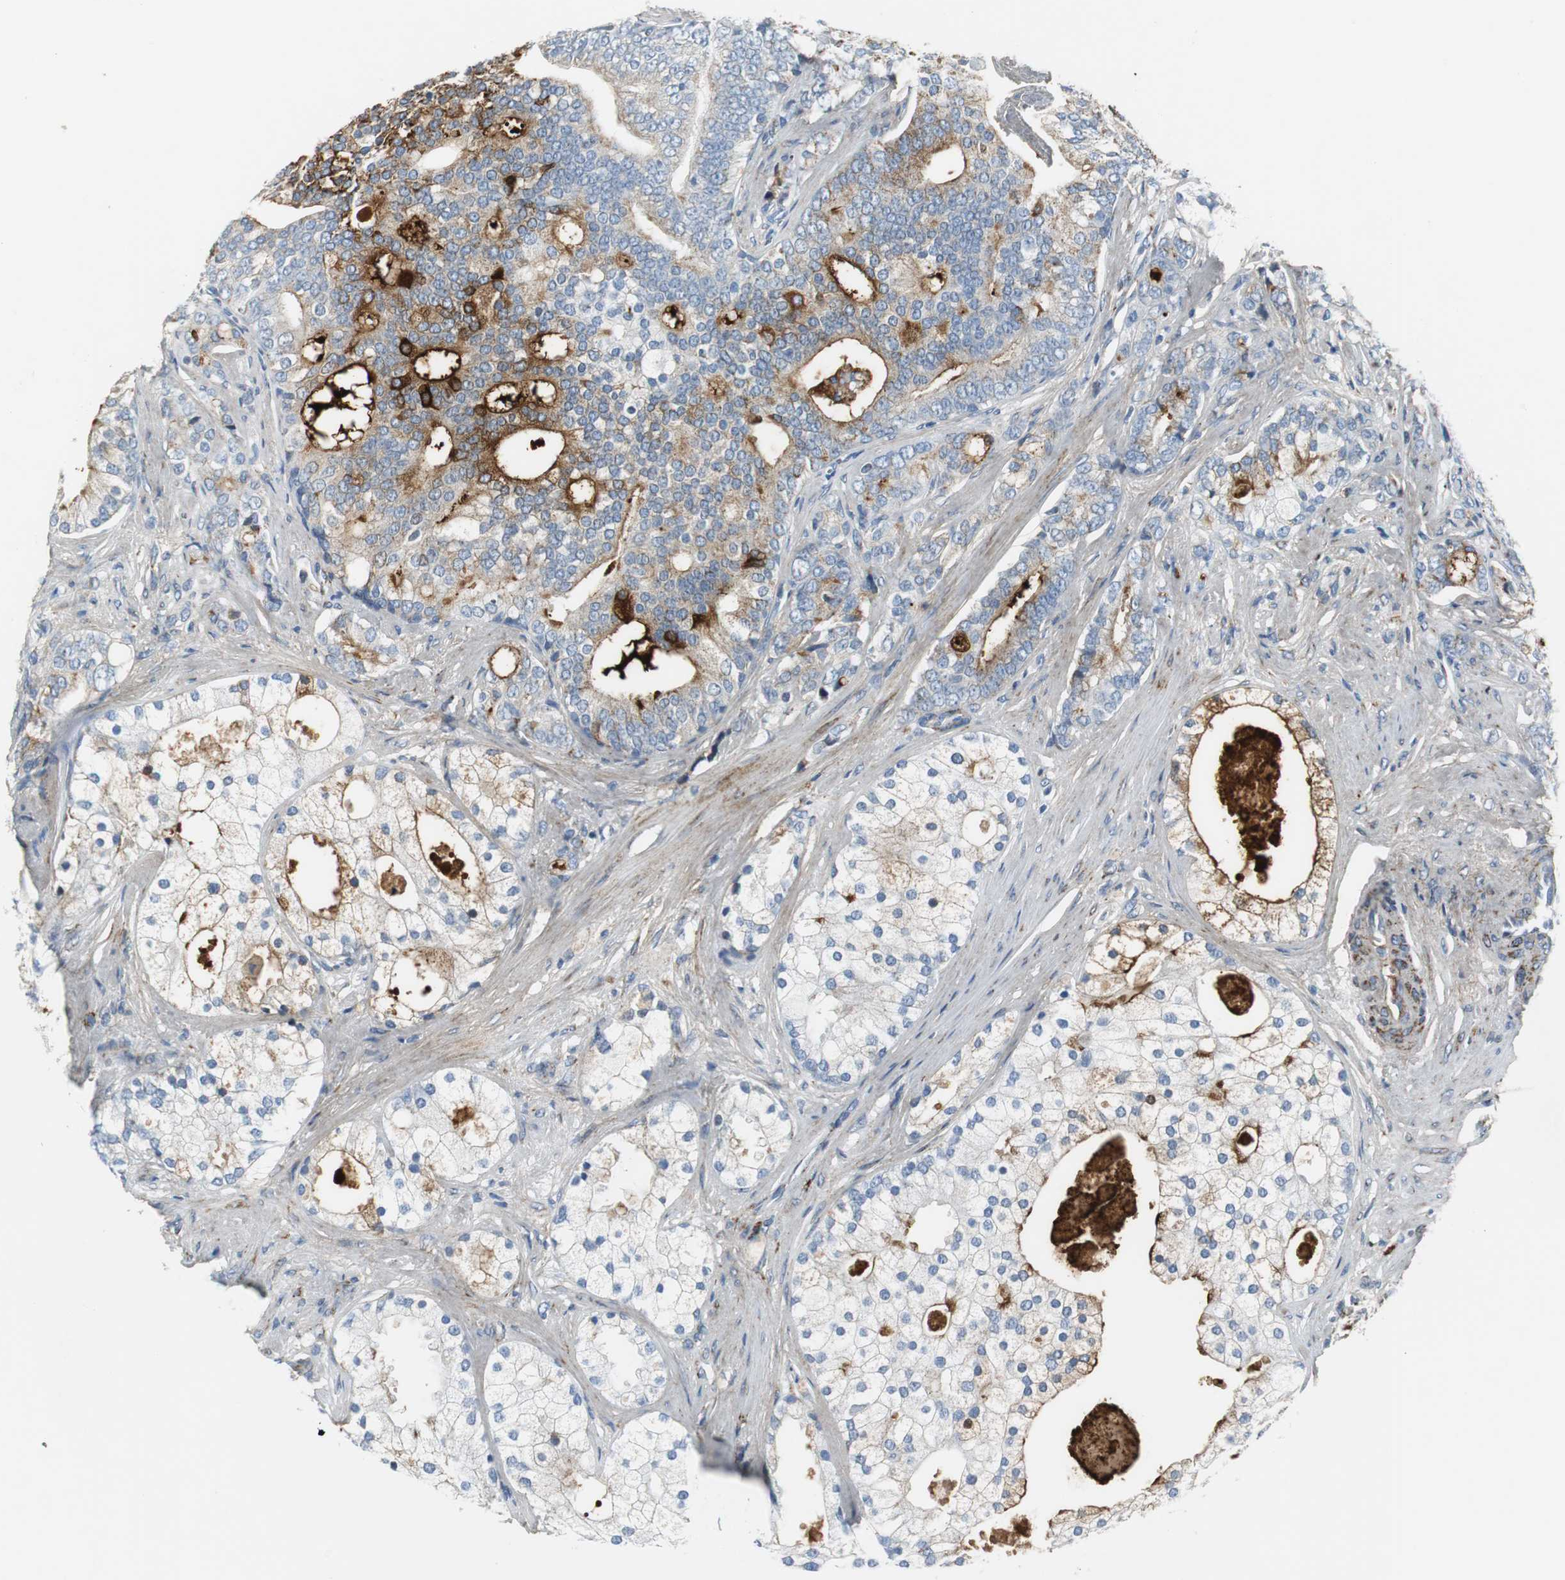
{"staining": {"intensity": "strong", "quantity": "25%-75%", "location": "cytoplasmic/membranous"}, "tissue": "prostate cancer", "cell_type": "Tumor cells", "image_type": "cancer", "snomed": [{"axis": "morphology", "description": "Adenocarcinoma, Low grade"}, {"axis": "topography", "description": "Prostate"}], "caption": "Low-grade adenocarcinoma (prostate) stained with a brown dye demonstrates strong cytoplasmic/membranous positive positivity in approximately 25%-75% of tumor cells.", "gene": "C1QTNF7", "patient": {"sex": "male", "age": 58}}